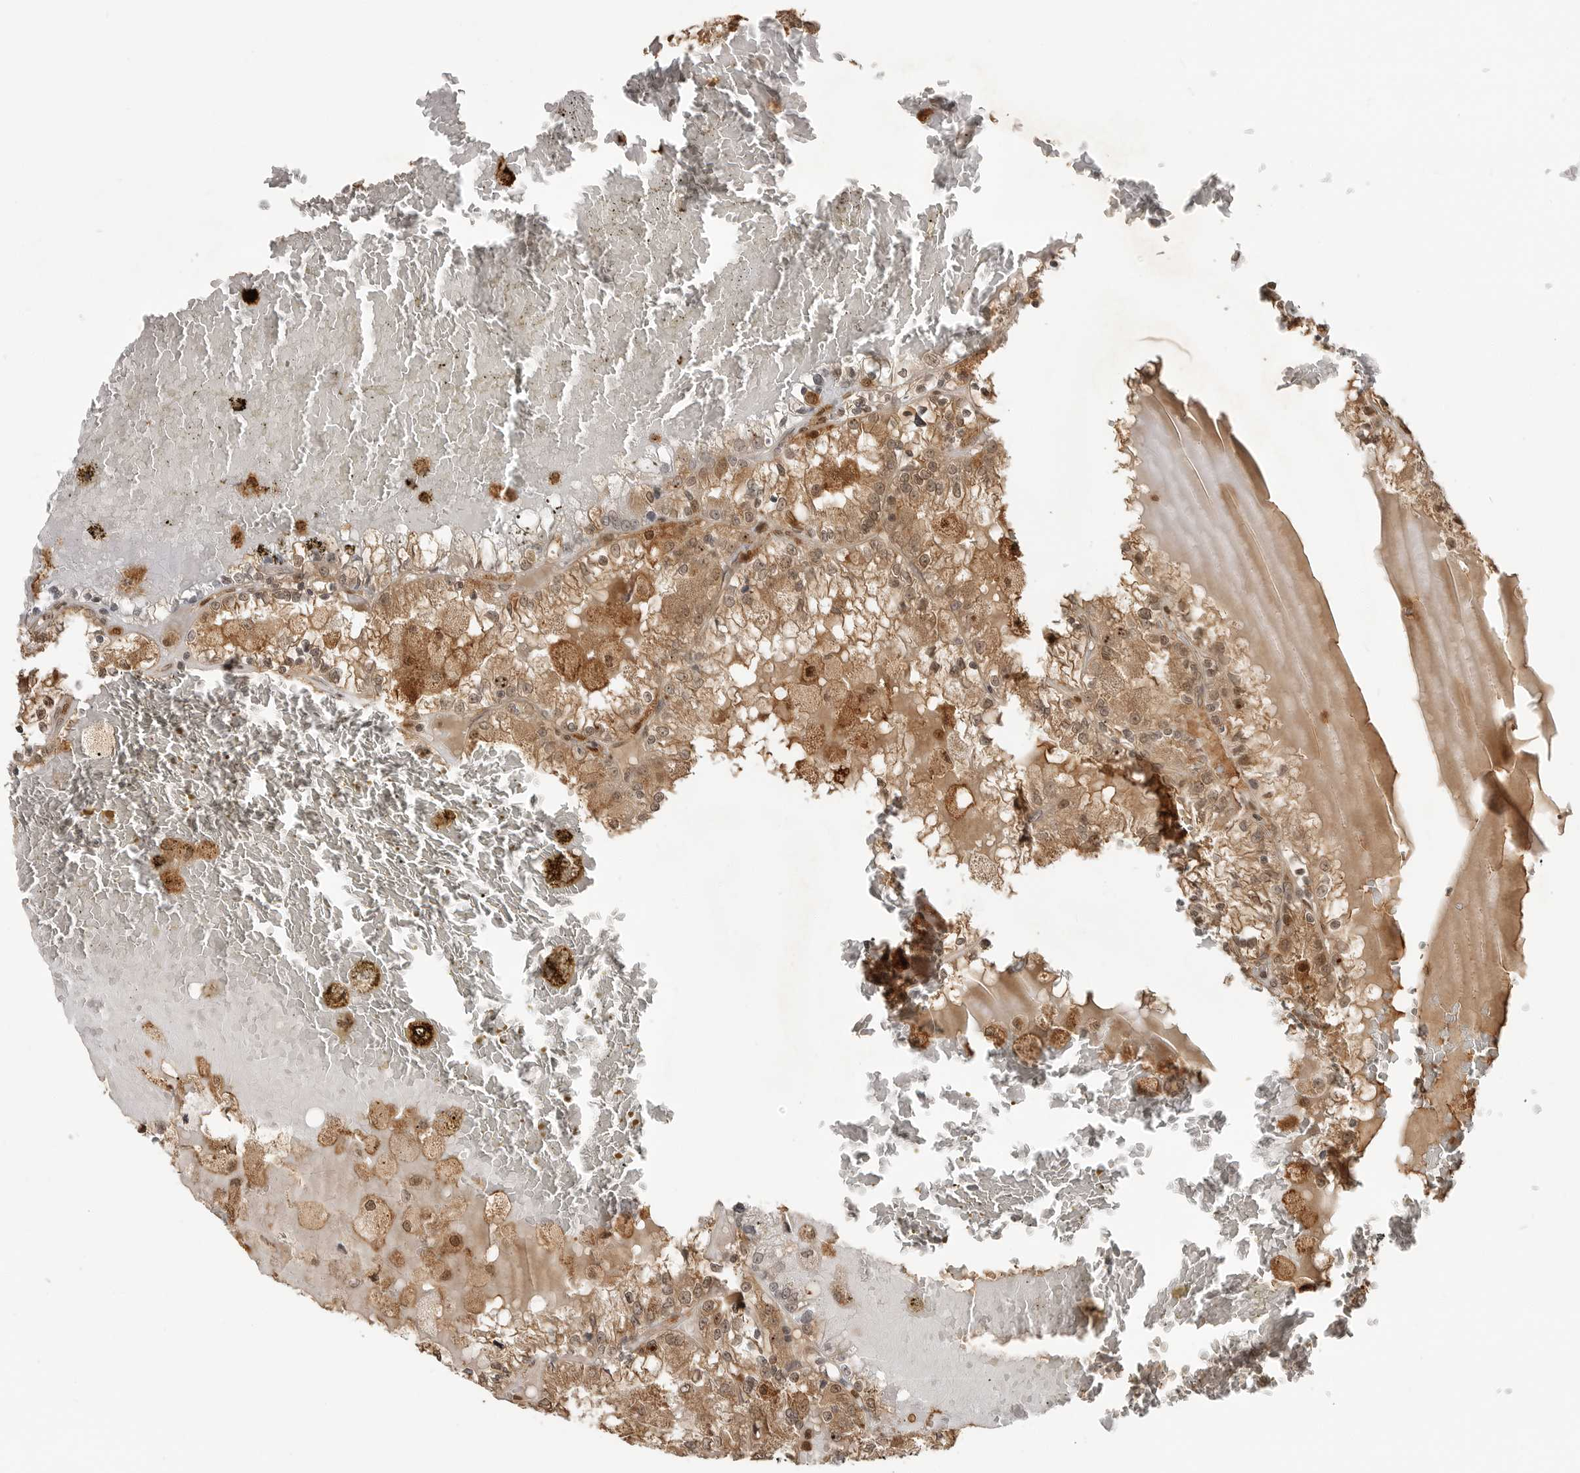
{"staining": {"intensity": "moderate", "quantity": ">75%", "location": "cytoplasmic/membranous,nuclear"}, "tissue": "renal cancer", "cell_type": "Tumor cells", "image_type": "cancer", "snomed": [{"axis": "morphology", "description": "Adenocarcinoma, NOS"}, {"axis": "topography", "description": "Kidney"}], "caption": "Immunohistochemistry (DAB (3,3'-diaminobenzidine)) staining of renal adenocarcinoma shows moderate cytoplasmic/membranous and nuclear protein expression in about >75% of tumor cells. The staining is performed using DAB (3,3'-diaminobenzidine) brown chromogen to label protein expression. The nuclei are counter-stained blue using hematoxylin.", "gene": "BMP2K", "patient": {"sex": "female", "age": 56}}